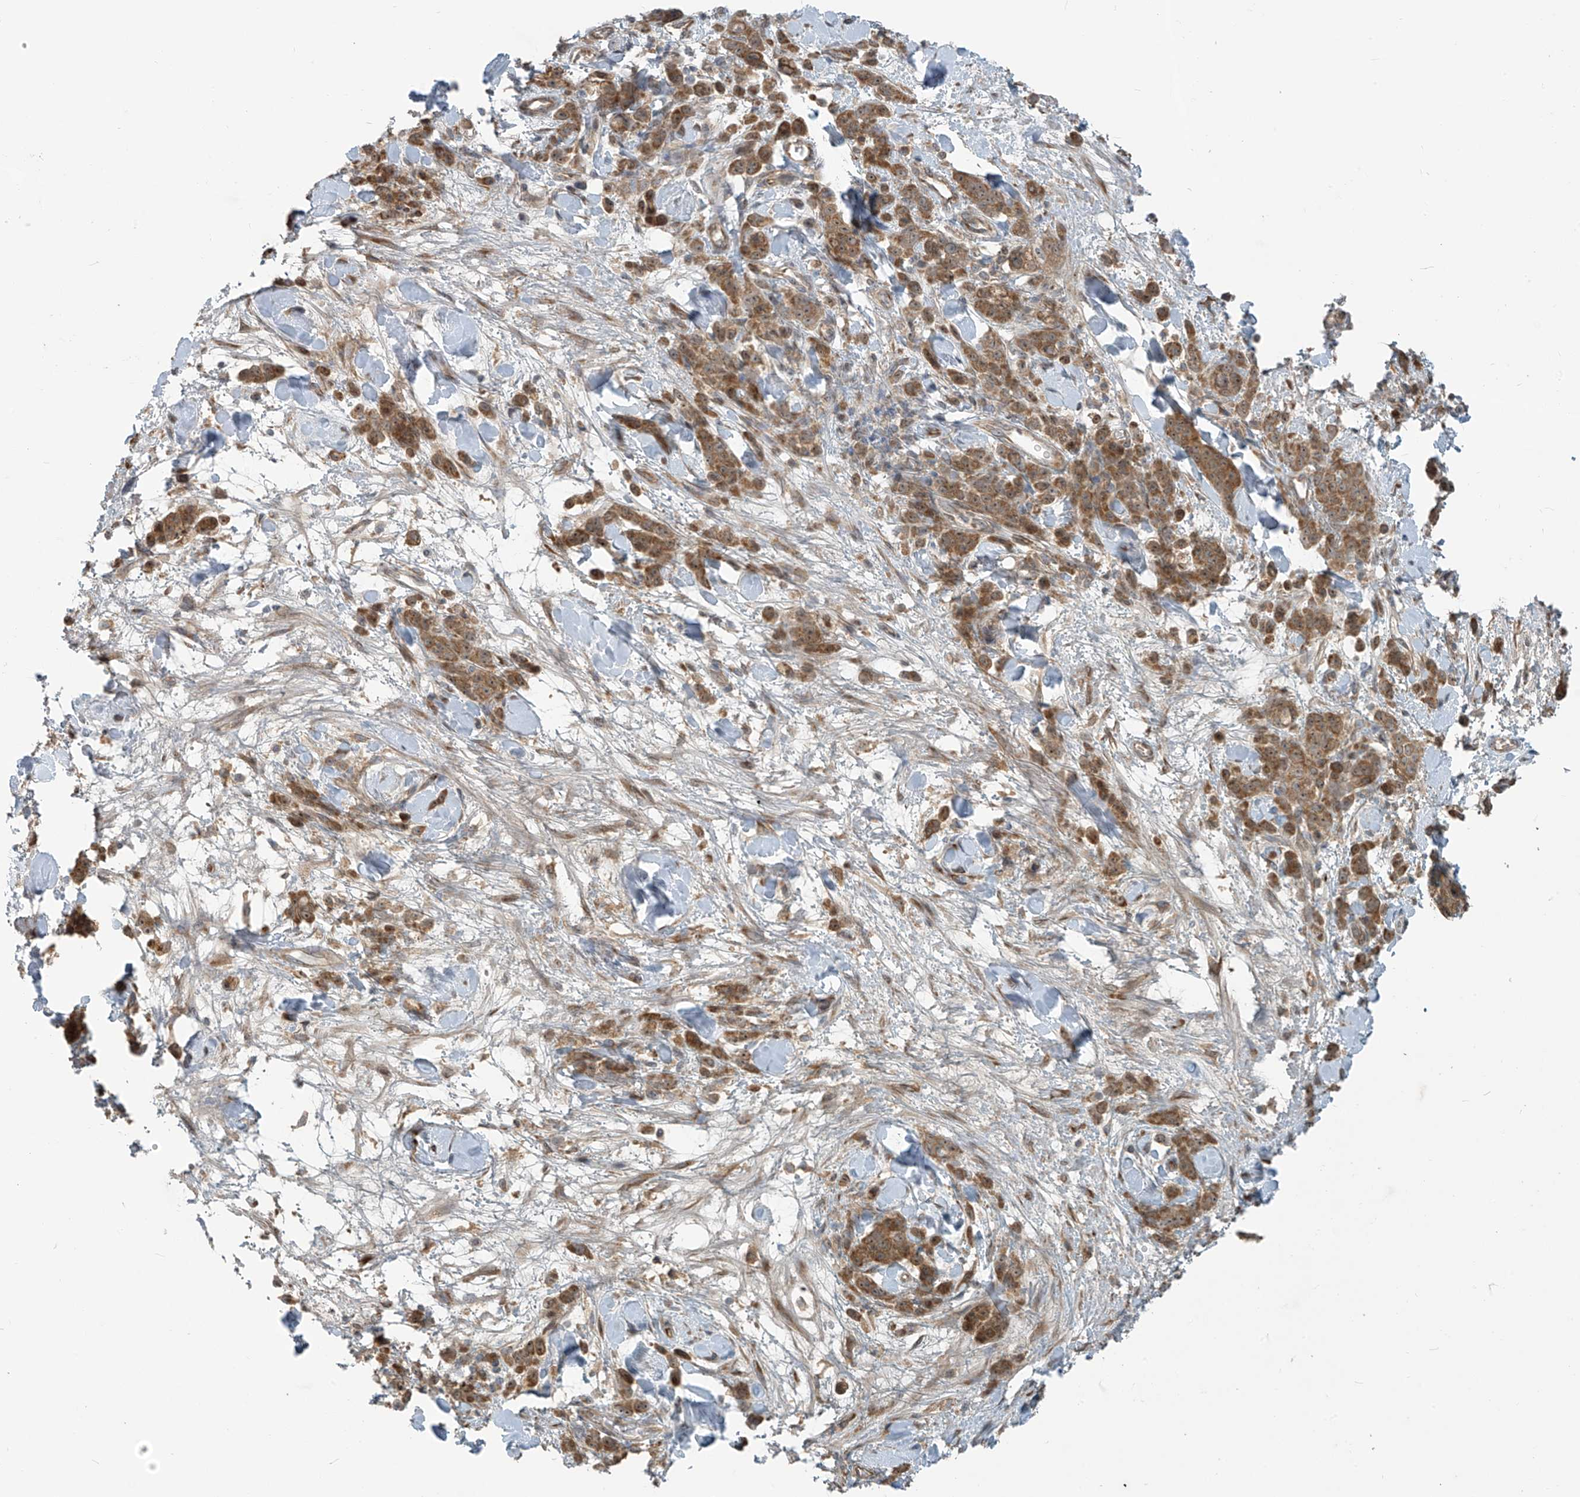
{"staining": {"intensity": "moderate", "quantity": ">75%", "location": "cytoplasmic/membranous"}, "tissue": "stomach cancer", "cell_type": "Tumor cells", "image_type": "cancer", "snomed": [{"axis": "morphology", "description": "Normal tissue, NOS"}, {"axis": "morphology", "description": "Adenocarcinoma, NOS"}, {"axis": "topography", "description": "Stomach"}], "caption": "Tumor cells reveal medium levels of moderate cytoplasmic/membranous positivity in approximately >75% of cells in adenocarcinoma (stomach). (DAB IHC with brightfield microscopy, high magnification).", "gene": "KATNIP", "patient": {"sex": "male", "age": 82}}